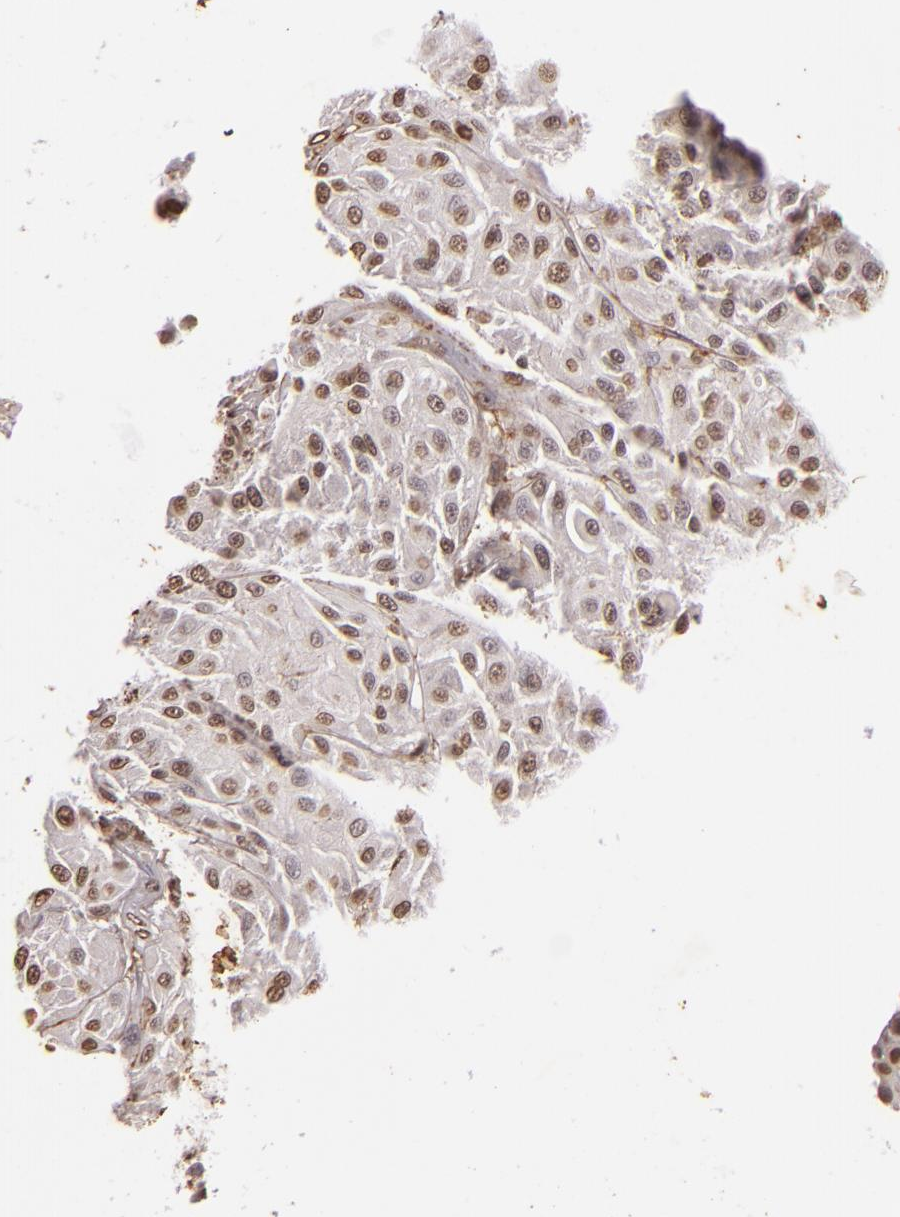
{"staining": {"intensity": "weak", "quantity": ">75%", "location": "nuclear"}, "tissue": "melanoma", "cell_type": "Tumor cells", "image_type": "cancer", "snomed": [{"axis": "morphology", "description": "Malignant melanoma, NOS"}, {"axis": "topography", "description": "Skin"}], "caption": "Melanoma stained with IHC shows weak nuclear positivity in approximately >75% of tumor cells.", "gene": "THRB", "patient": {"sex": "male", "age": 36}}